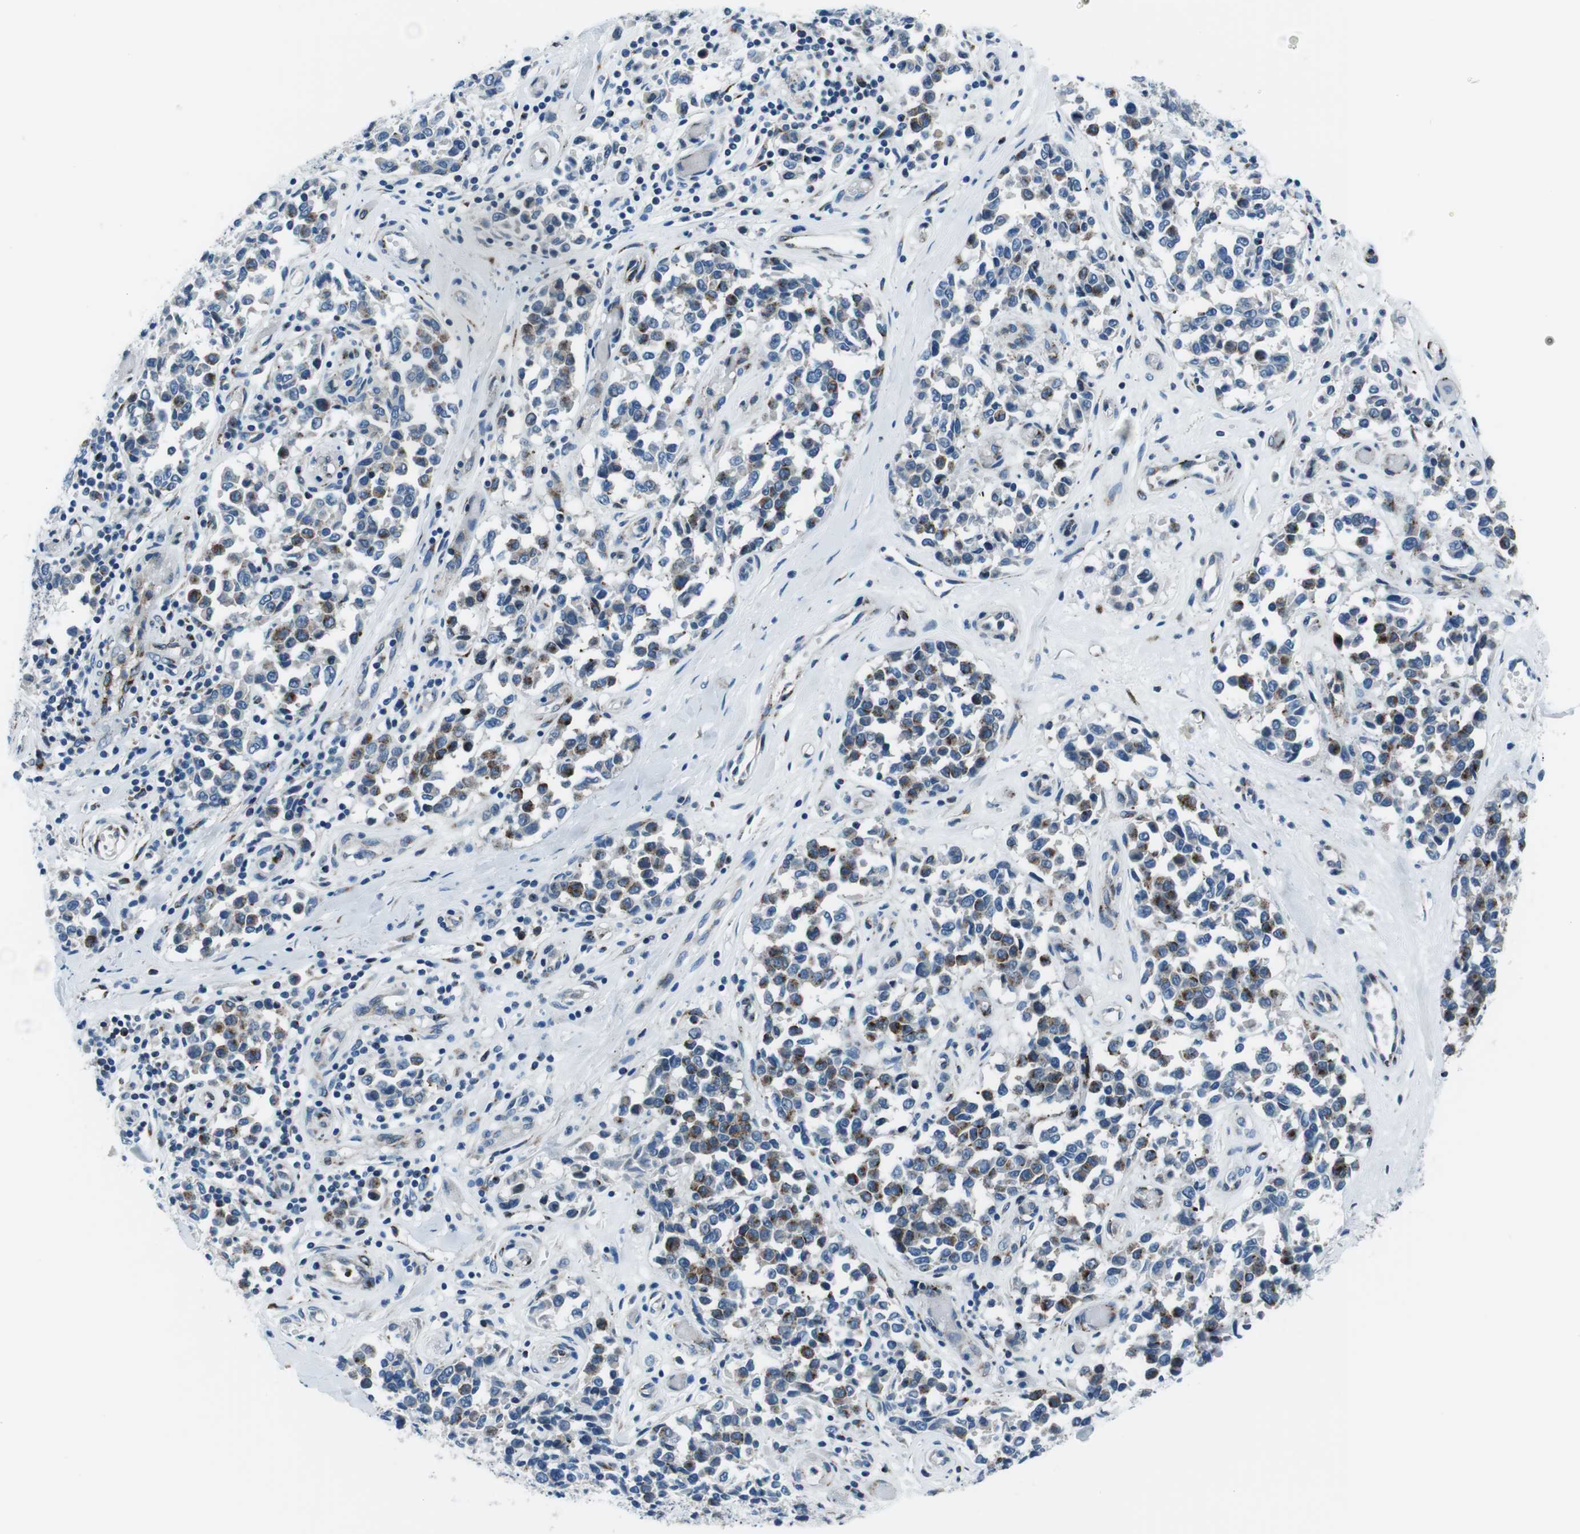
{"staining": {"intensity": "moderate", "quantity": "<25%", "location": "cytoplasmic/membranous"}, "tissue": "melanoma", "cell_type": "Tumor cells", "image_type": "cancer", "snomed": [{"axis": "morphology", "description": "Malignant melanoma, NOS"}, {"axis": "topography", "description": "Skin"}], "caption": "Immunohistochemistry (DAB) staining of malignant melanoma displays moderate cytoplasmic/membranous protein expression in approximately <25% of tumor cells. (brown staining indicates protein expression, while blue staining denotes nuclei).", "gene": "NUCB2", "patient": {"sex": "female", "age": 64}}